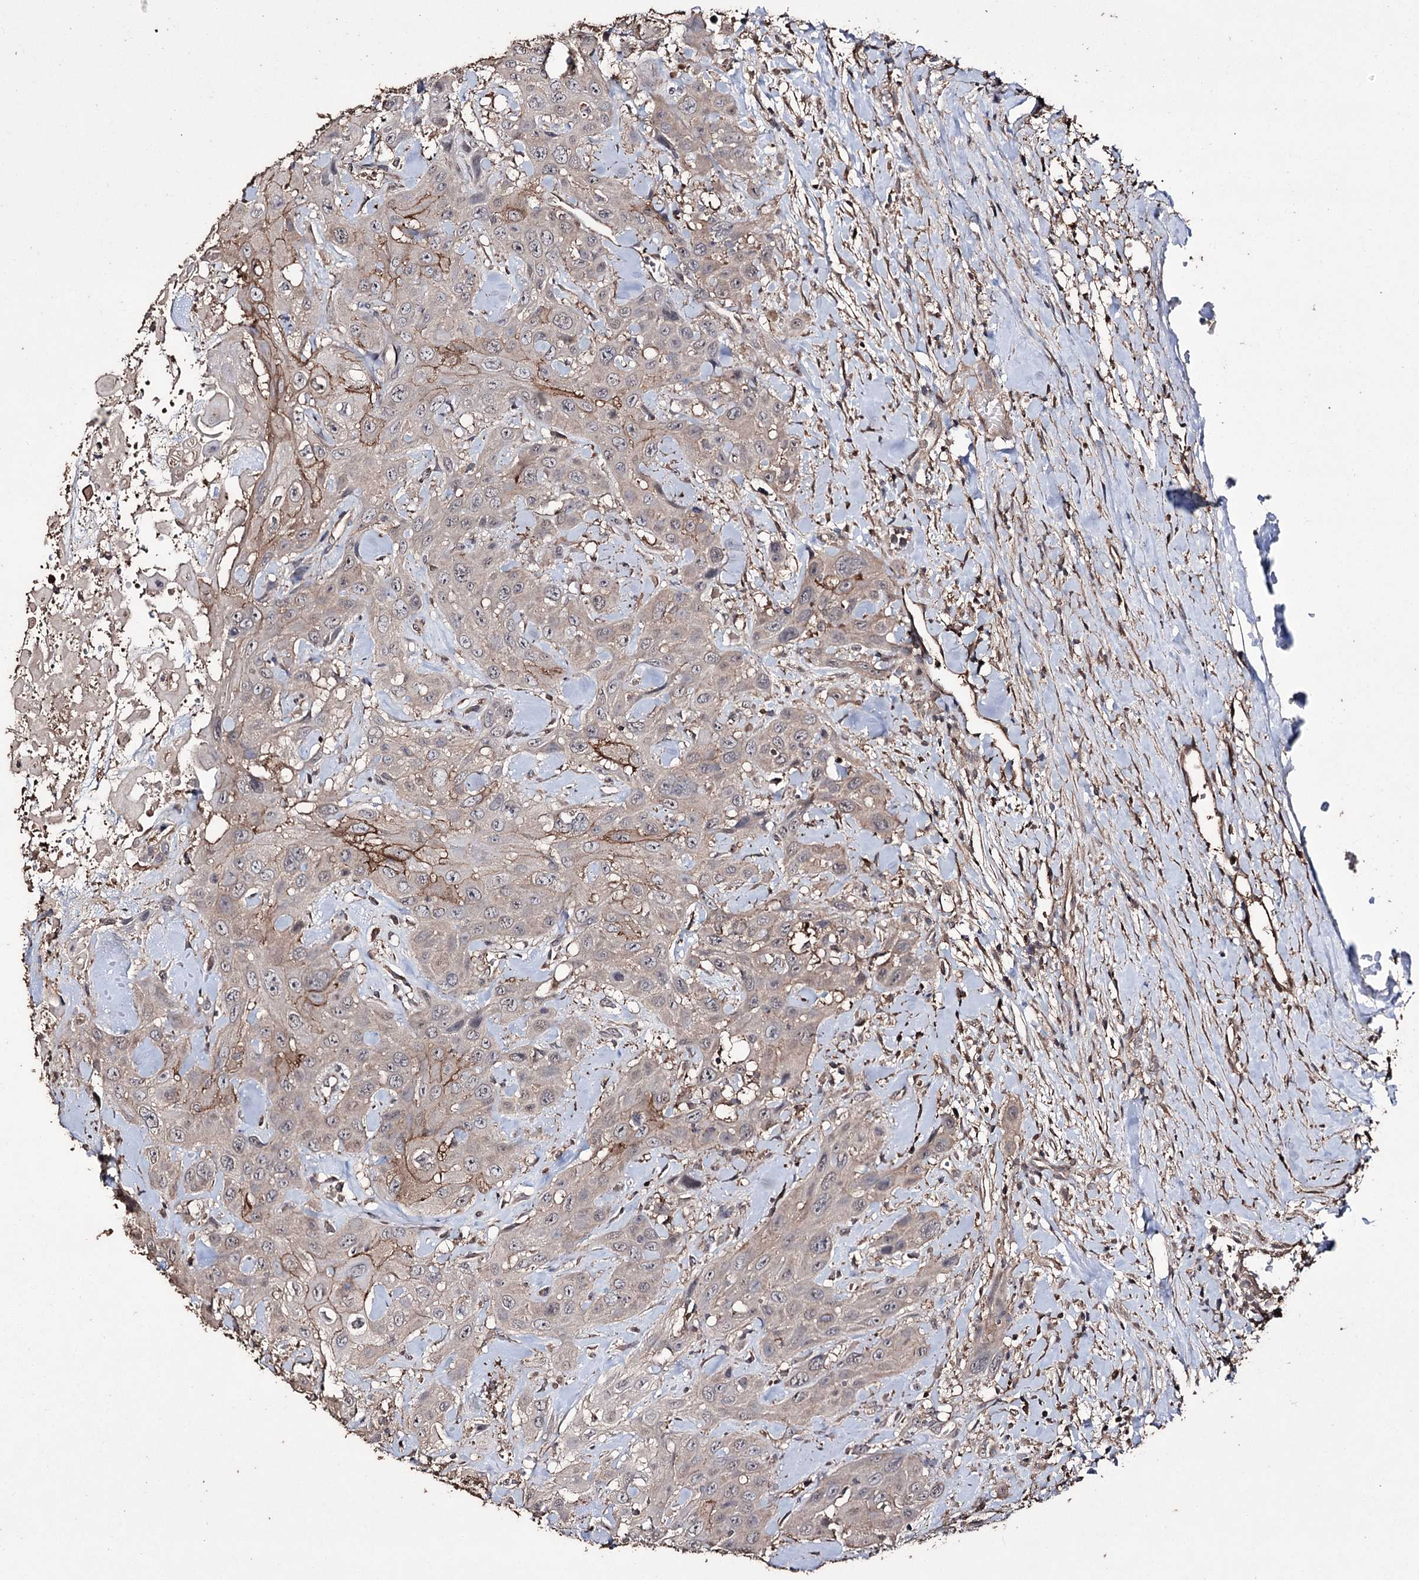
{"staining": {"intensity": "moderate", "quantity": "<25%", "location": "cytoplasmic/membranous"}, "tissue": "head and neck cancer", "cell_type": "Tumor cells", "image_type": "cancer", "snomed": [{"axis": "morphology", "description": "Squamous cell carcinoma, NOS"}, {"axis": "topography", "description": "Head-Neck"}], "caption": "Head and neck squamous cell carcinoma stained with a protein marker demonstrates moderate staining in tumor cells.", "gene": "ZNF662", "patient": {"sex": "male", "age": 81}}